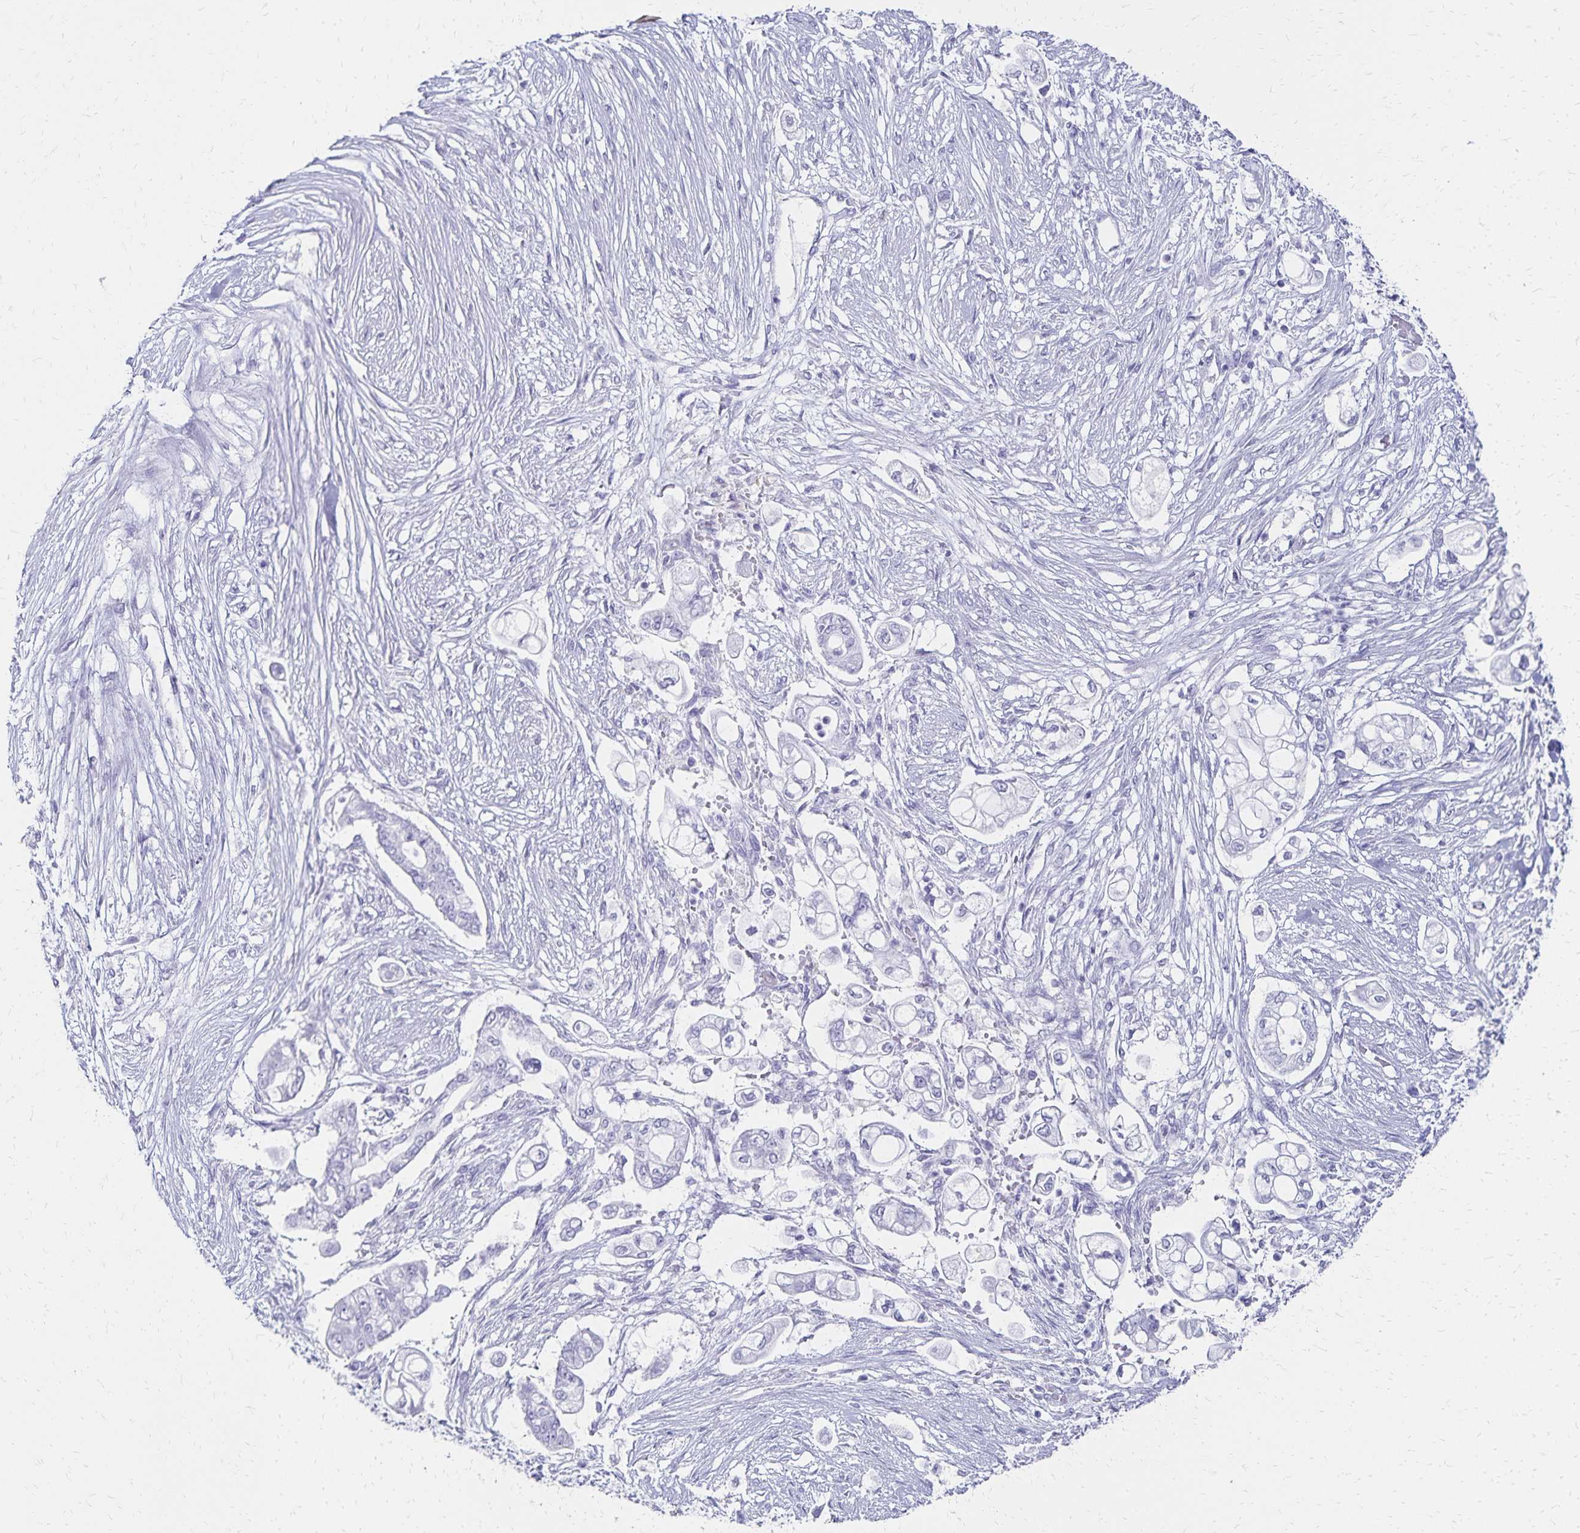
{"staining": {"intensity": "negative", "quantity": "none", "location": "none"}, "tissue": "pancreatic cancer", "cell_type": "Tumor cells", "image_type": "cancer", "snomed": [{"axis": "morphology", "description": "Adenocarcinoma, NOS"}, {"axis": "topography", "description": "Pancreas"}], "caption": "An IHC micrograph of adenocarcinoma (pancreatic) is shown. There is no staining in tumor cells of adenocarcinoma (pancreatic).", "gene": "GIP", "patient": {"sex": "female", "age": 69}}